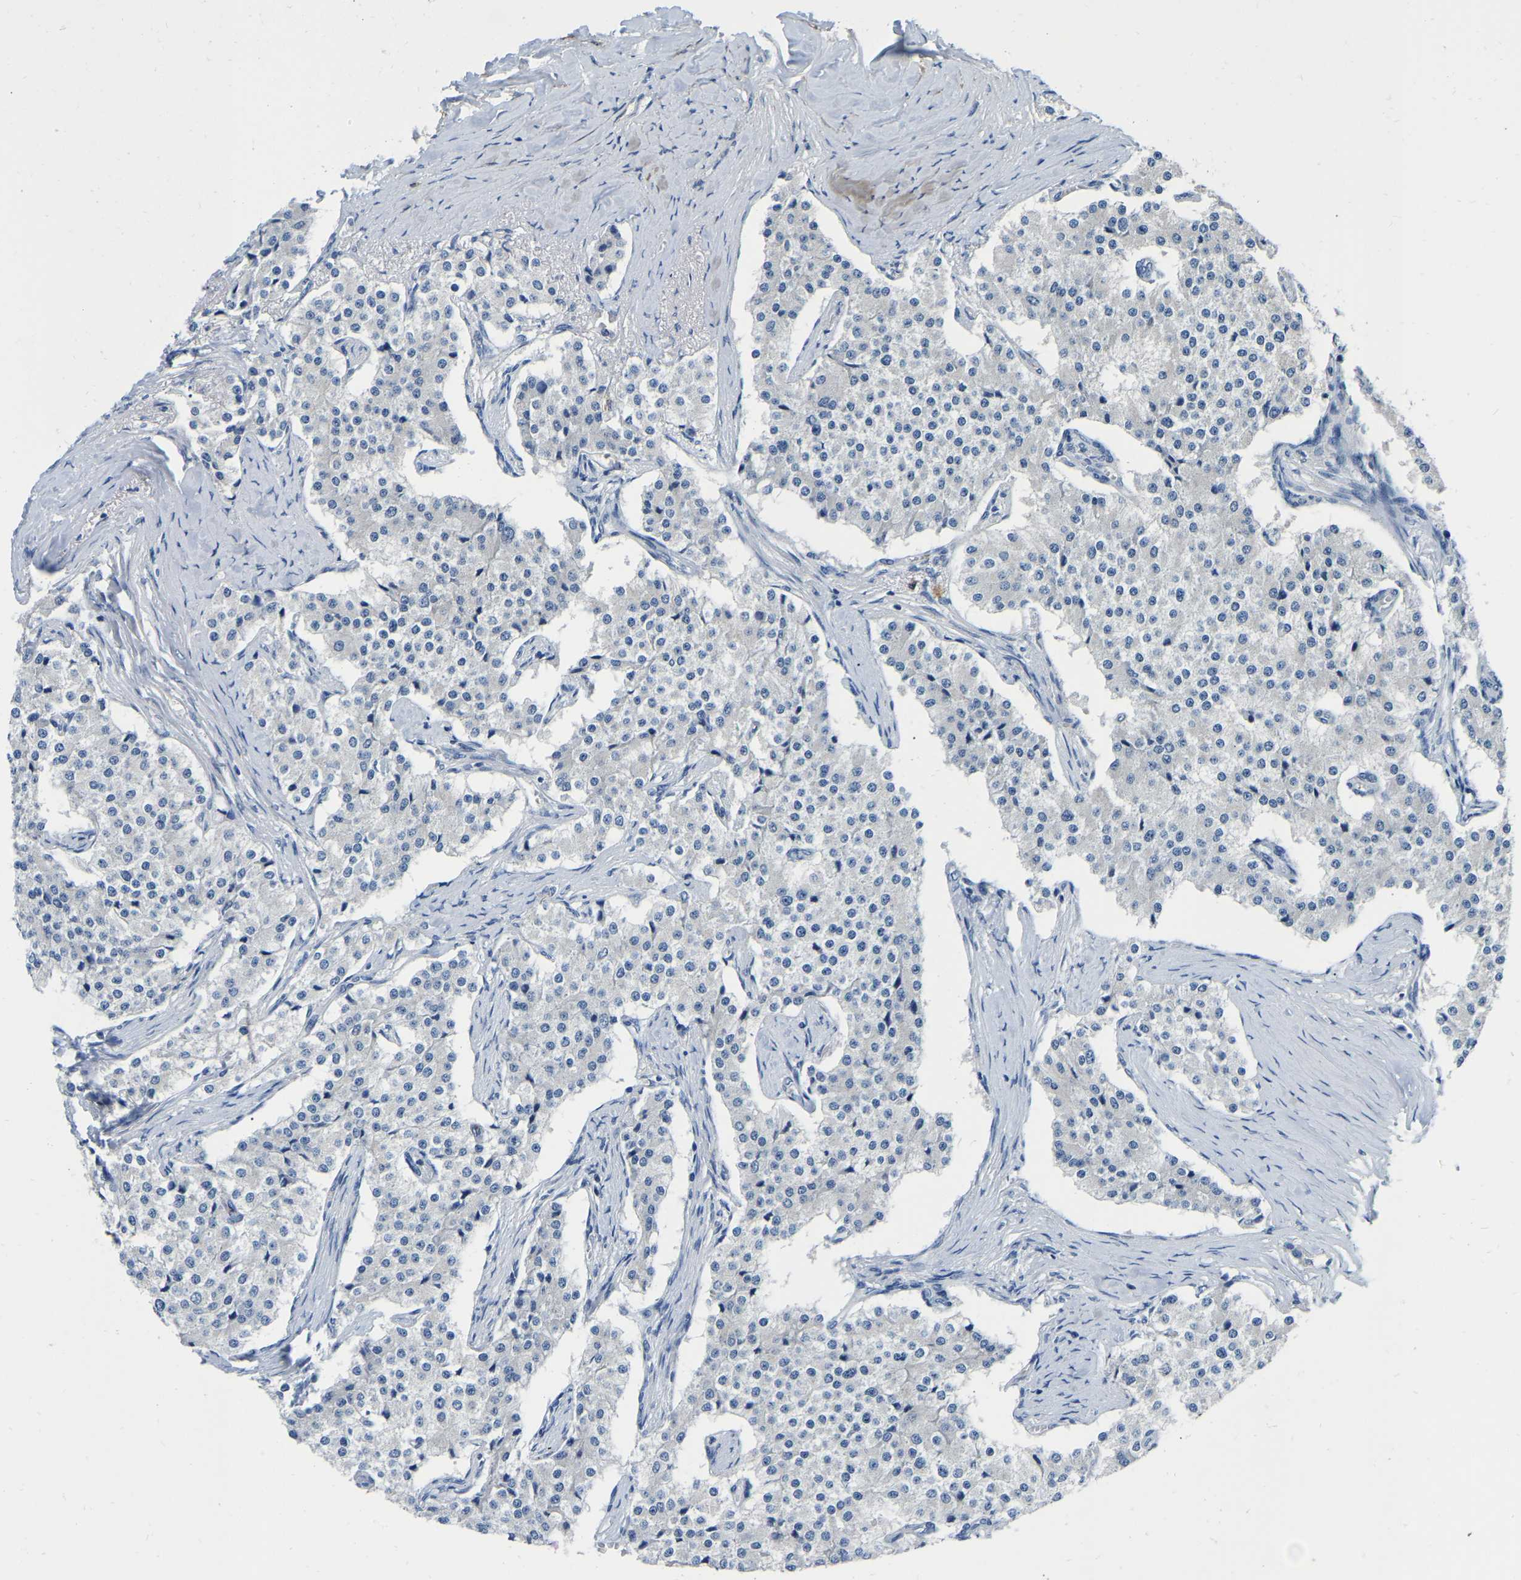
{"staining": {"intensity": "negative", "quantity": "none", "location": "none"}, "tissue": "carcinoid", "cell_type": "Tumor cells", "image_type": "cancer", "snomed": [{"axis": "morphology", "description": "Carcinoid, malignant, NOS"}, {"axis": "topography", "description": "Colon"}], "caption": "DAB (3,3'-diaminobenzidine) immunohistochemical staining of human carcinoid shows no significant positivity in tumor cells.", "gene": "RAB27B", "patient": {"sex": "female", "age": 52}}